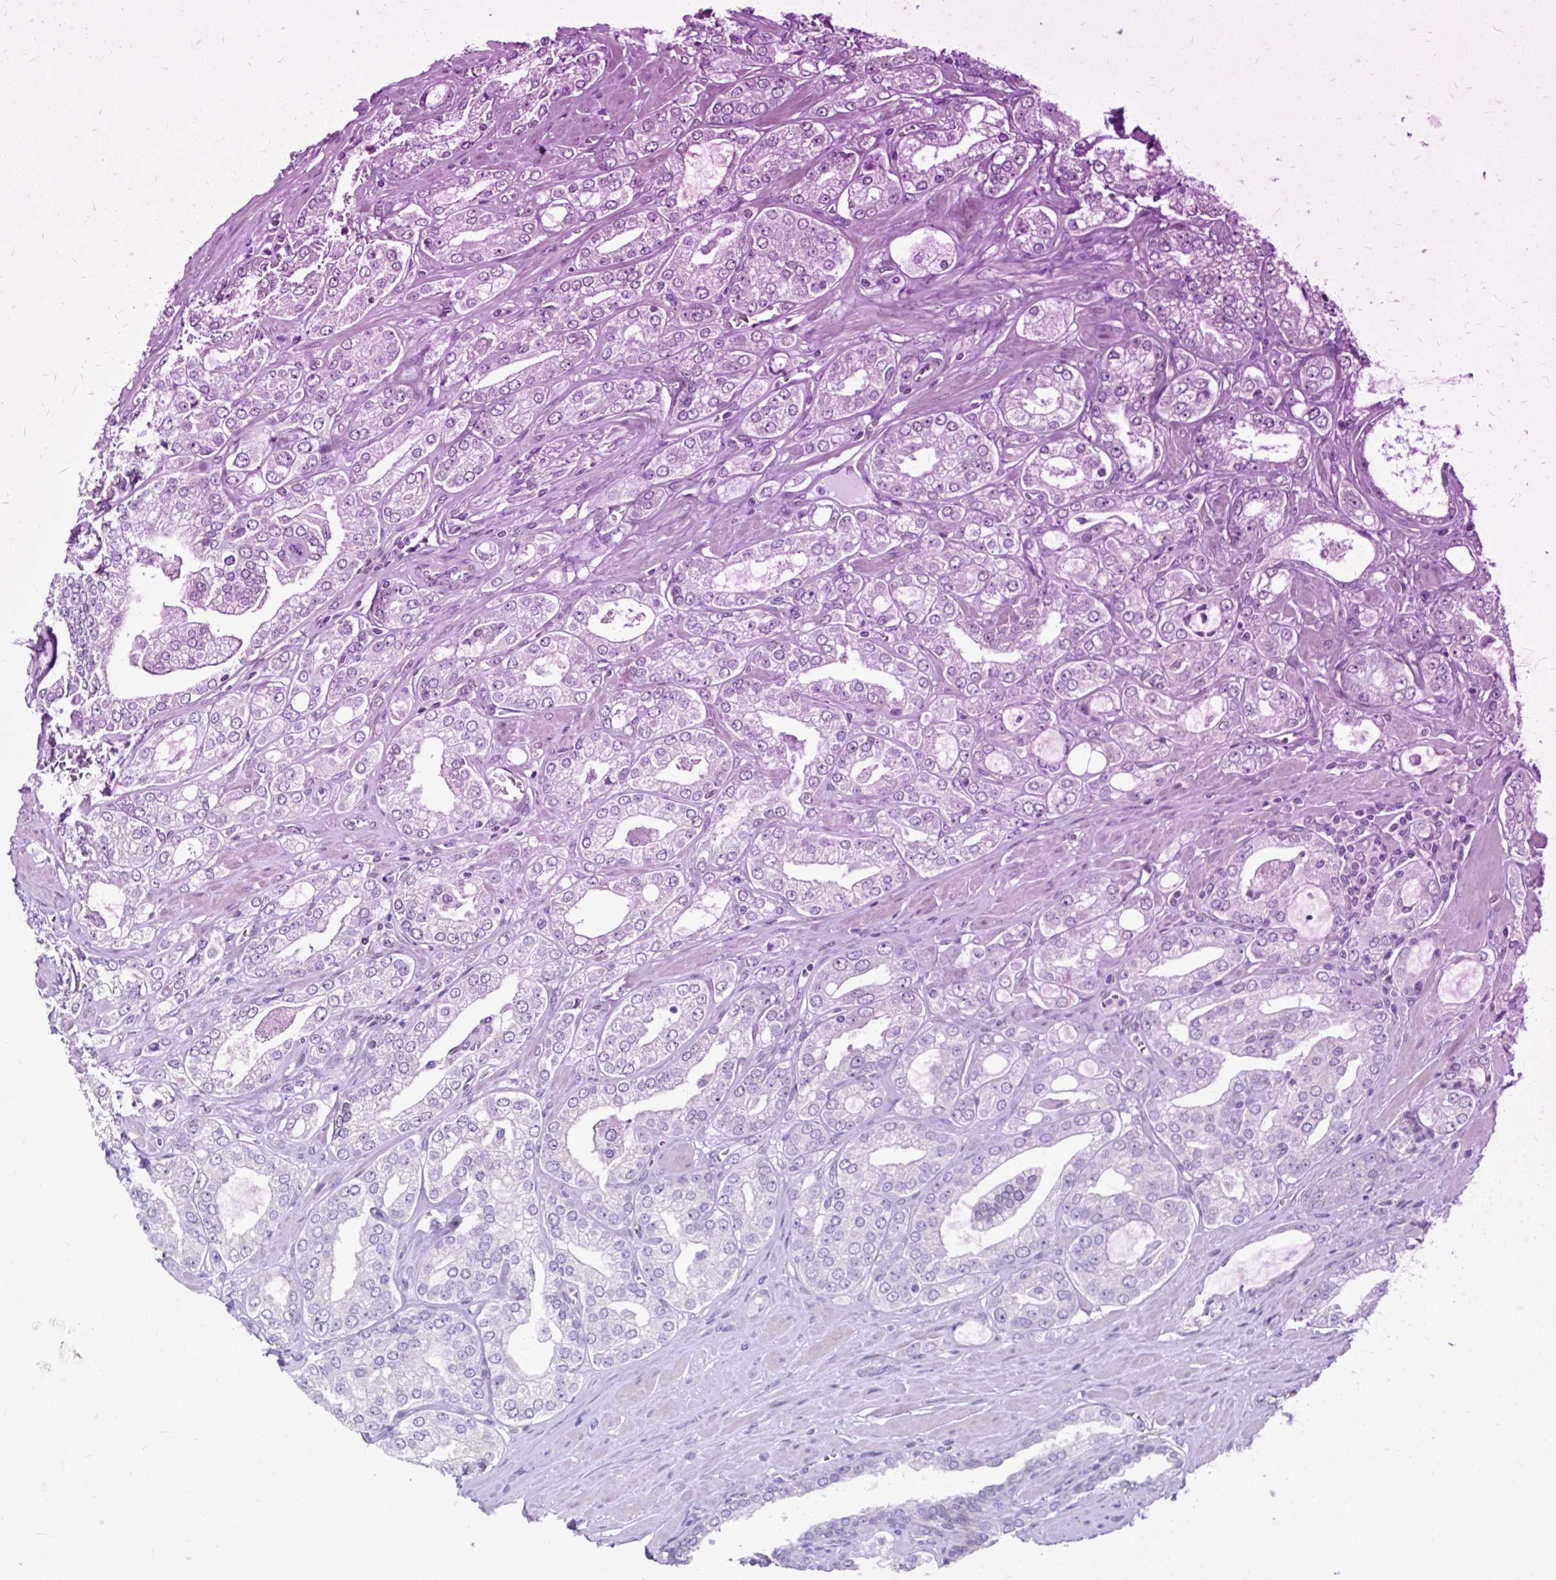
{"staining": {"intensity": "negative", "quantity": "none", "location": "none"}, "tissue": "prostate cancer", "cell_type": "Tumor cells", "image_type": "cancer", "snomed": [{"axis": "morphology", "description": "Adenocarcinoma, High grade"}, {"axis": "topography", "description": "Prostate"}], "caption": "Immunohistochemical staining of prostate adenocarcinoma (high-grade) shows no significant staining in tumor cells. (DAB IHC visualized using brightfield microscopy, high magnification).", "gene": "FAM153A", "patient": {"sex": "male", "age": 66}}